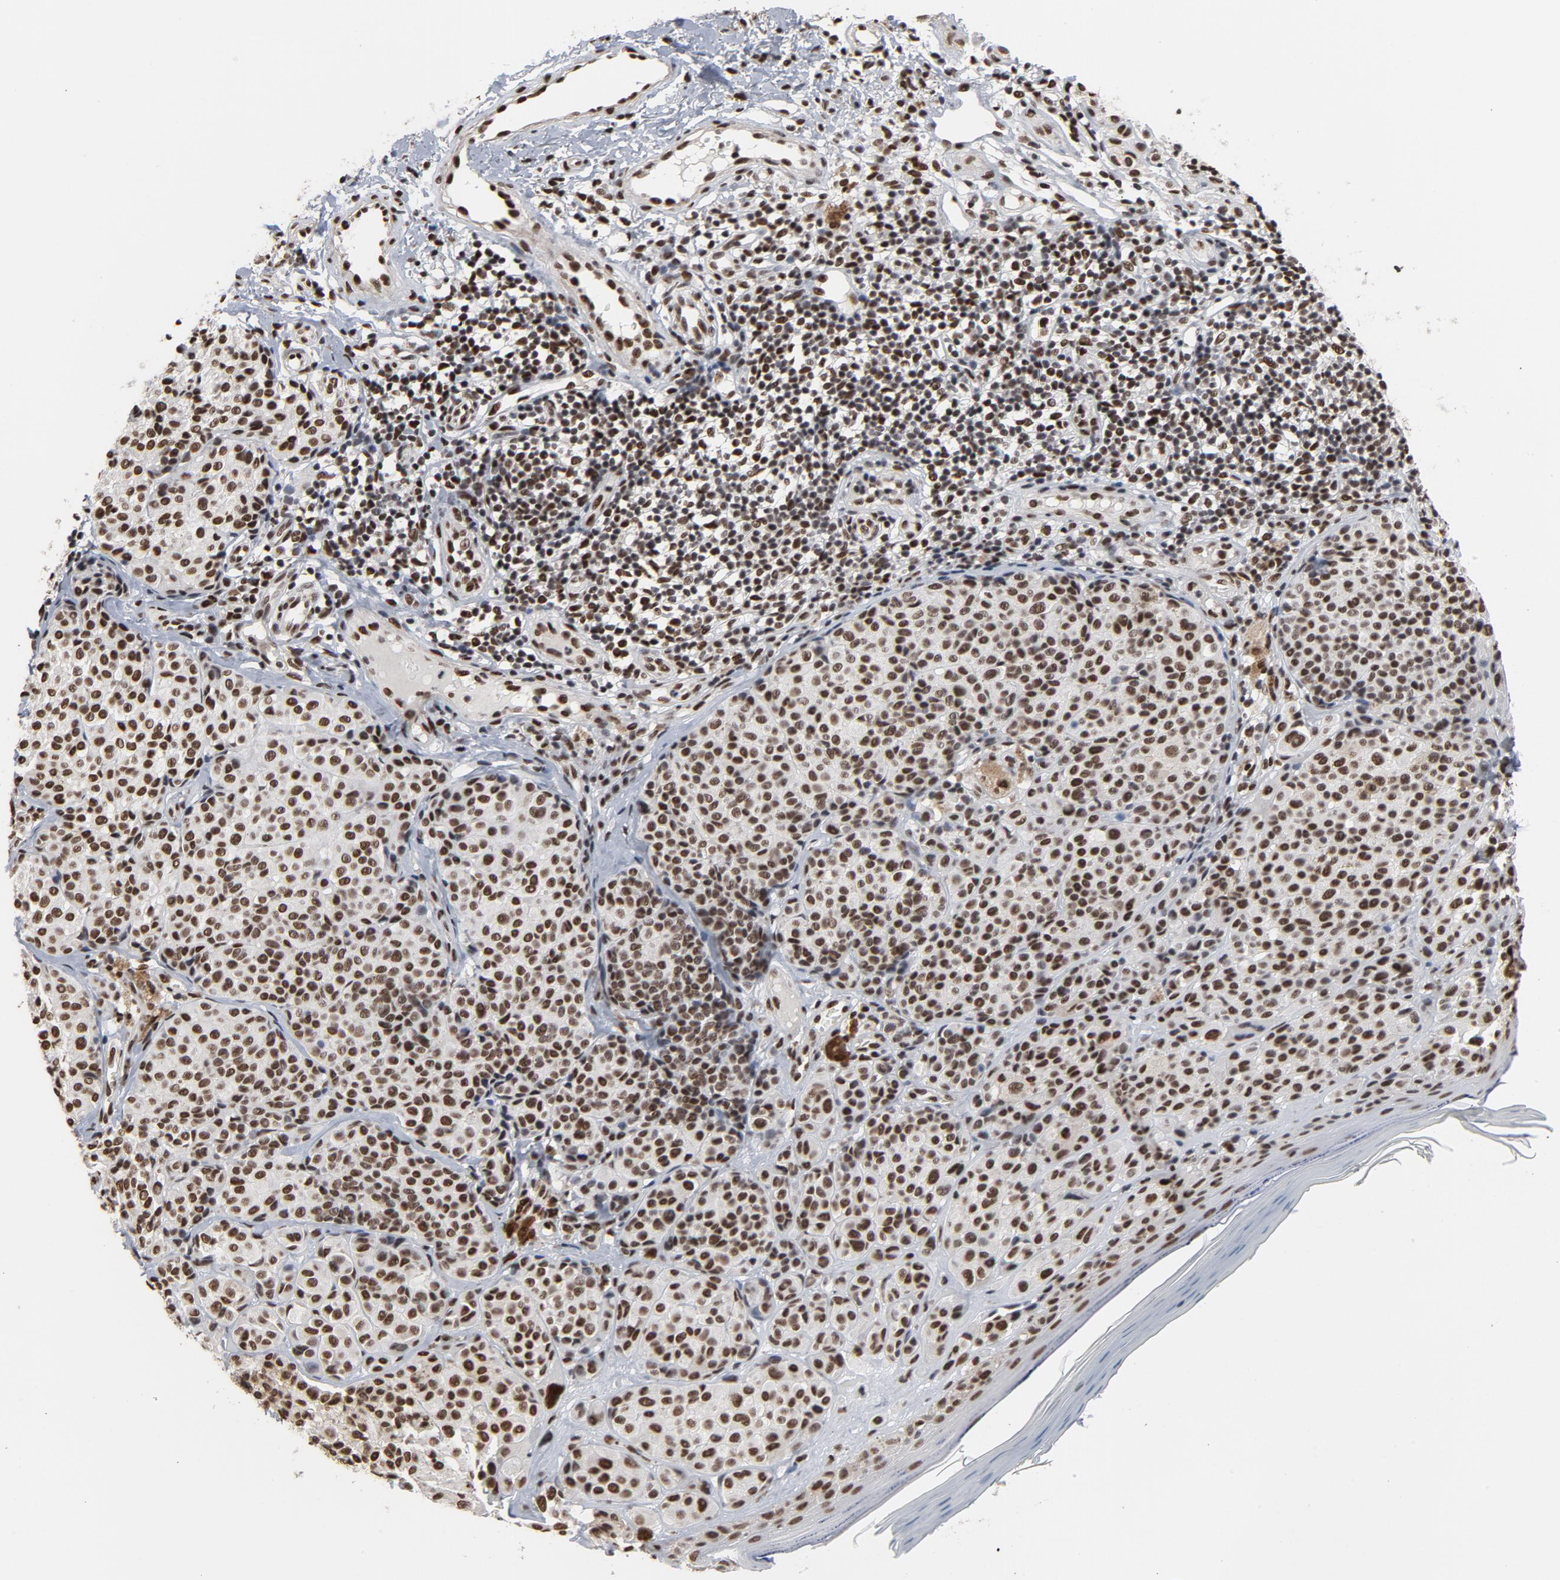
{"staining": {"intensity": "moderate", "quantity": ">75%", "location": "nuclear"}, "tissue": "melanoma", "cell_type": "Tumor cells", "image_type": "cancer", "snomed": [{"axis": "morphology", "description": "Malignant melanoma, NOS"}, {"axis": "topography", "description": "Skin"}], "caption": "The image exhibits a brown stain indicating the presence of a protein in the nuclear of tumor cells in melanoma. (Brightfield microscopy of DAB IHC at high magnification).", "gene": "MRE11", "patient": {"sex": "female", "age": 75}}